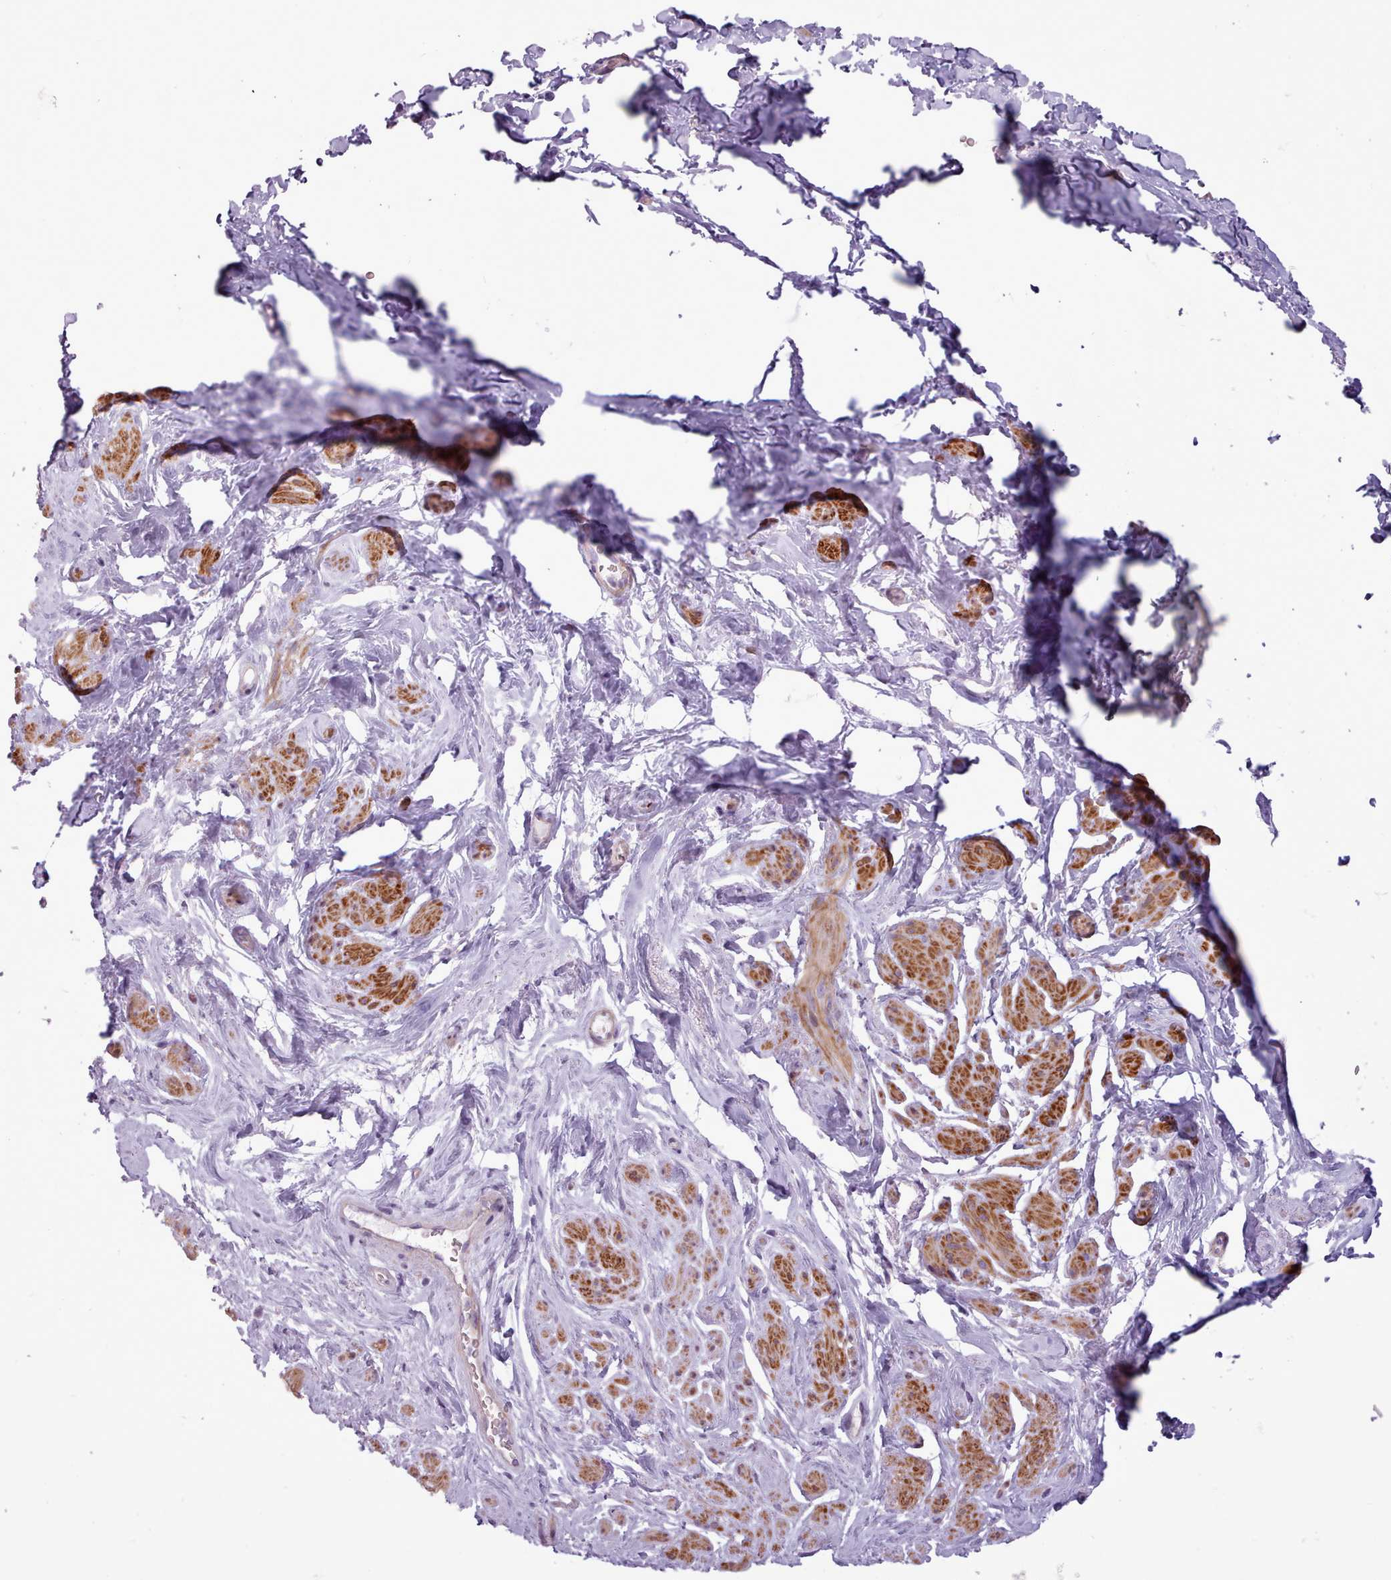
{"staining": {"intensity": "moderate", "quantity": ">75%", "location": "cytoplasmic/membranous"}, "tissue": "smooth muscle", "cell_type": "Smooth muscle cells", "image_type": "normal", "snomed": [{"axis": "morphology", "description": "Normal tissue, NOS"}, {"axis": "topography", "description": "Smooth muscle"}, {"axis": "topography", "description": "Peripheral nerve tissue"}], "caption": "Protein staining demonstrates moderate cytoplasmic/membranous expression in about >75% of smooth muscle cells in unremarkable smooth muscle.", "gene": "AVL9", "patient": {"sex": "male", "age": 69}}